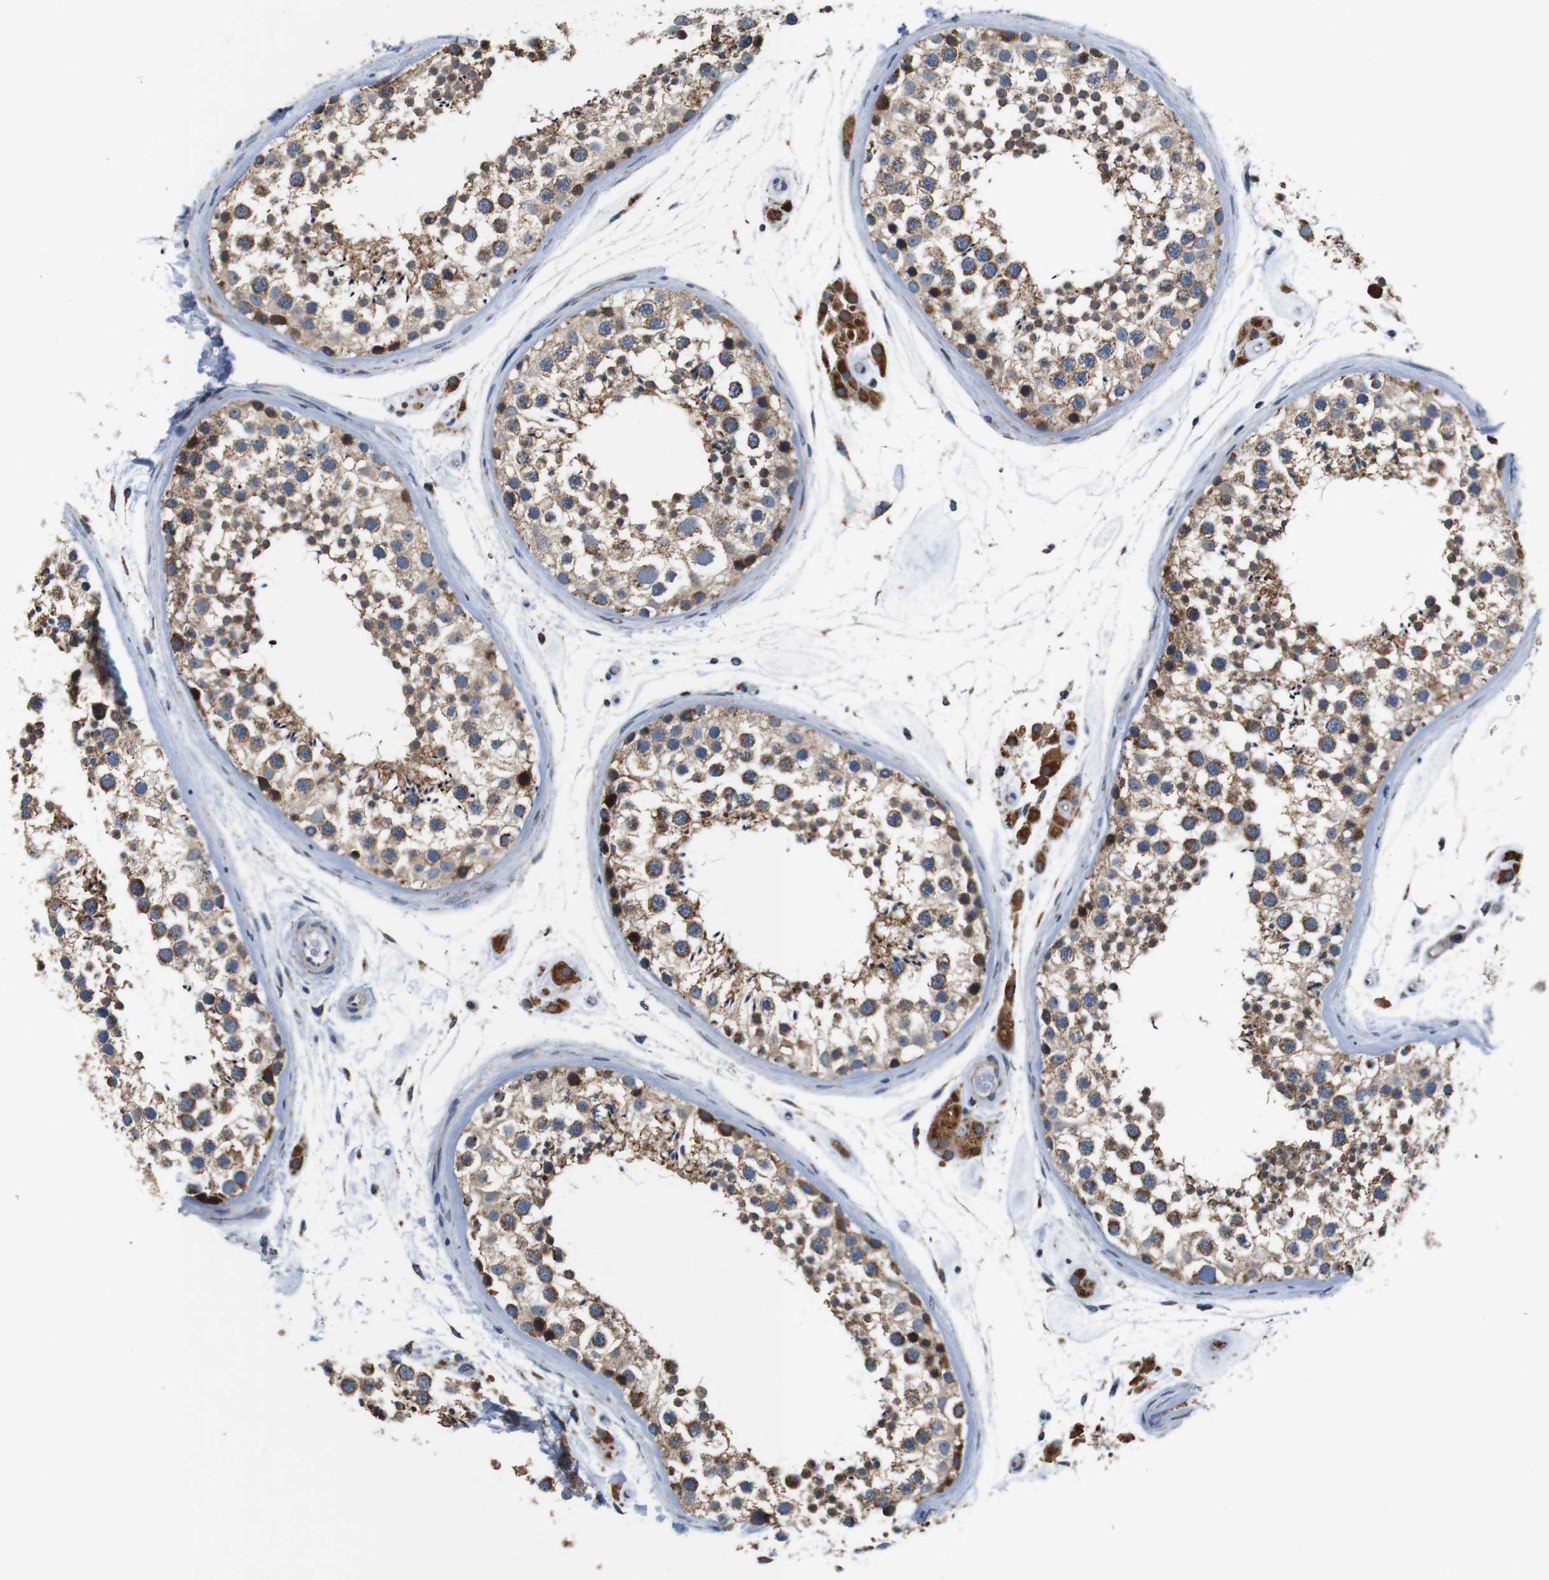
{"staining": {"intensity": "moderate", "quantity": ">75%", "location": "cytoplasmic/membranous"}, "tissue": "testis", "cell_type": "Cells in seminiferous ducts", "image_type": "normal", "snomed": [{"axis": "morphology", "description": "Normal tissue, NOS"}, {"axis": "topography", "description": "Testis"}], "caption": "Testis was stained to show a protein in brown. There is medium levels of moderate cytoplasmic/membranous positivity in approximately >75% of cells in seminiferous ducts.", "gene": "LRP4", "patient": {"sex": "male", "age": 46}}